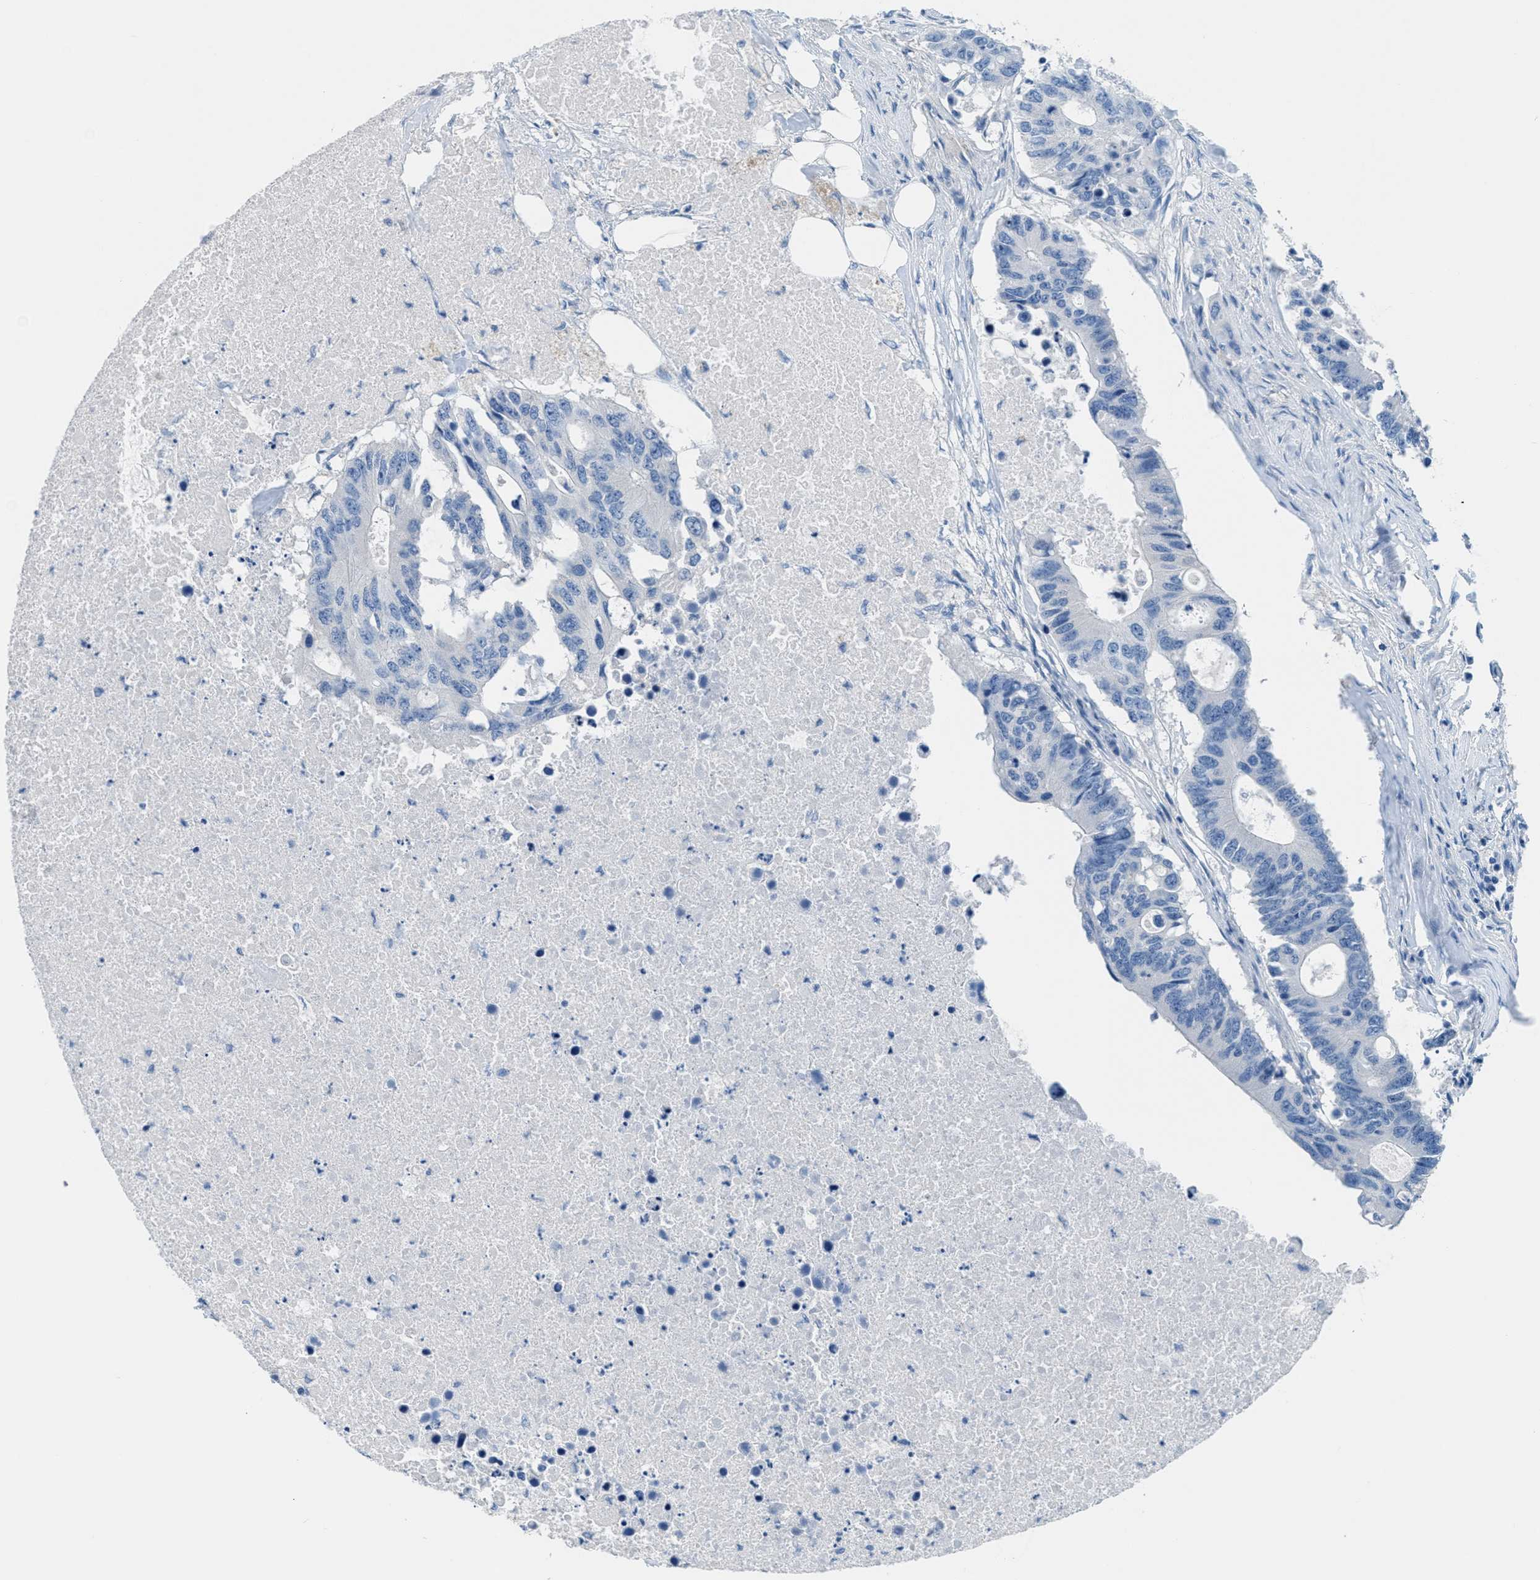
{"staining": {"intensity": "negative", "quantity": "none", "location": "none"}, "tissue": "colorectal cancer", "cell_type": "Tumor cells", "image_type": "cancer", "snomed": [{"axis": "morphology", "description": "Adenocarcinoma, NOS"}, {"axis": "topography", "description": "Colon"}], "caption": "High power microscopy image of an immunohistochemistry histopathology image of colorectal cancer (adenocarcinoma), revealing no significant positivity in tumor cells. The staining is performed using DAB brown chromogen with nuclei counter-stained in using hematoxylin.", "gene": "MGARP", "patient": {"sex": "male", "age": 71}}